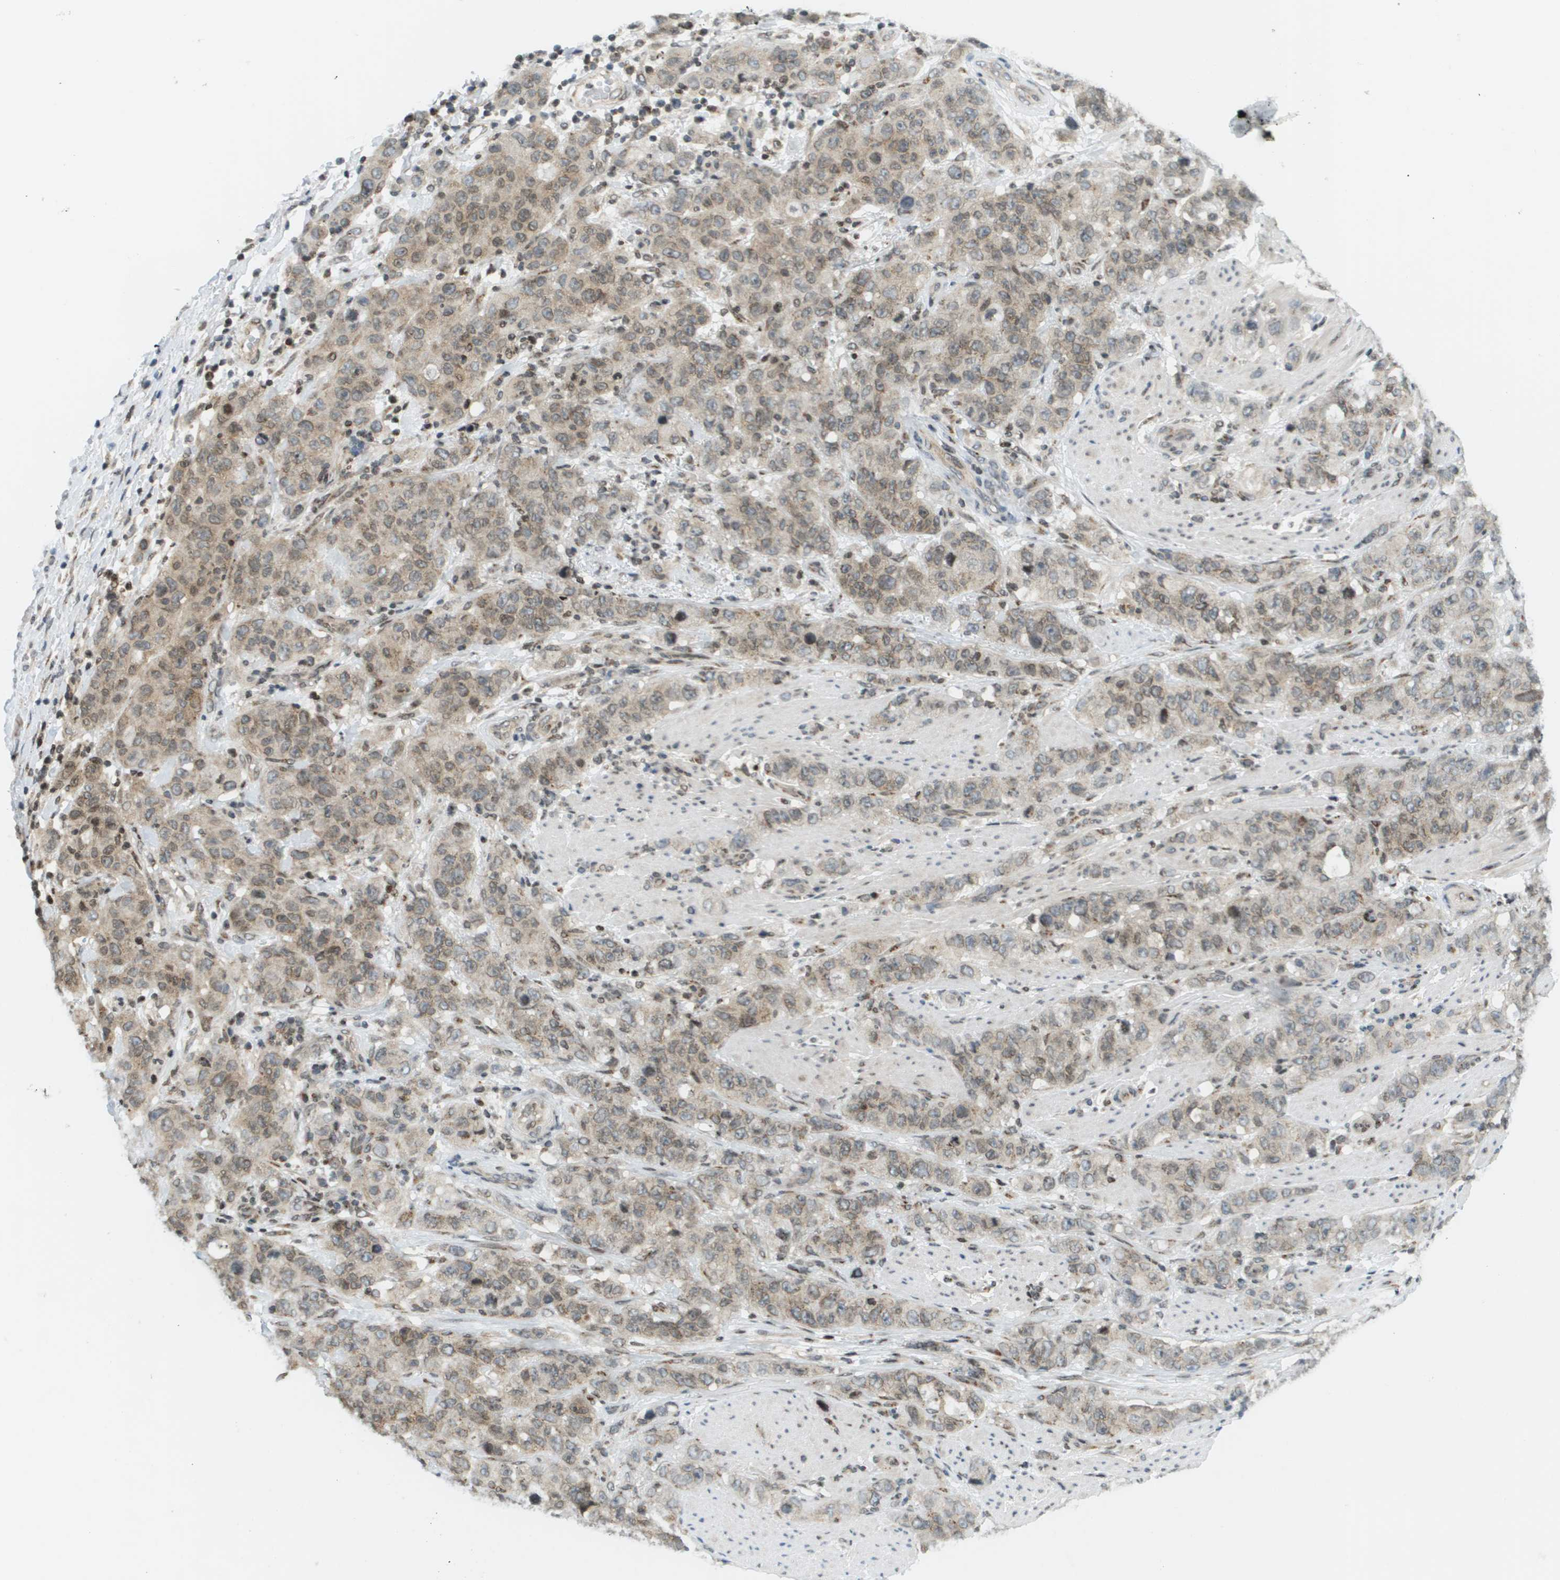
{"staining": {"intensity": "weak", "quantity": "25%-75%", "location": "cytoplasmic/membranous"}, "tissue": "stomach cancer", "cell_type": "Tumor cells", "image_type": "cancer", "snomed": [{"axis": "morphology", "description": "Adenocarcinoma, NOS"}, {"axis": "topography", "description": "Stomach"}], "caption": "Protein expression analysis of stomach adenocarcinoma demonstrates weak cytoplasmic/membranous expression in approximately 25%-75% of tumor cells.", "gene": "EVC", "patient": {"sex": "male", "age": 48}}